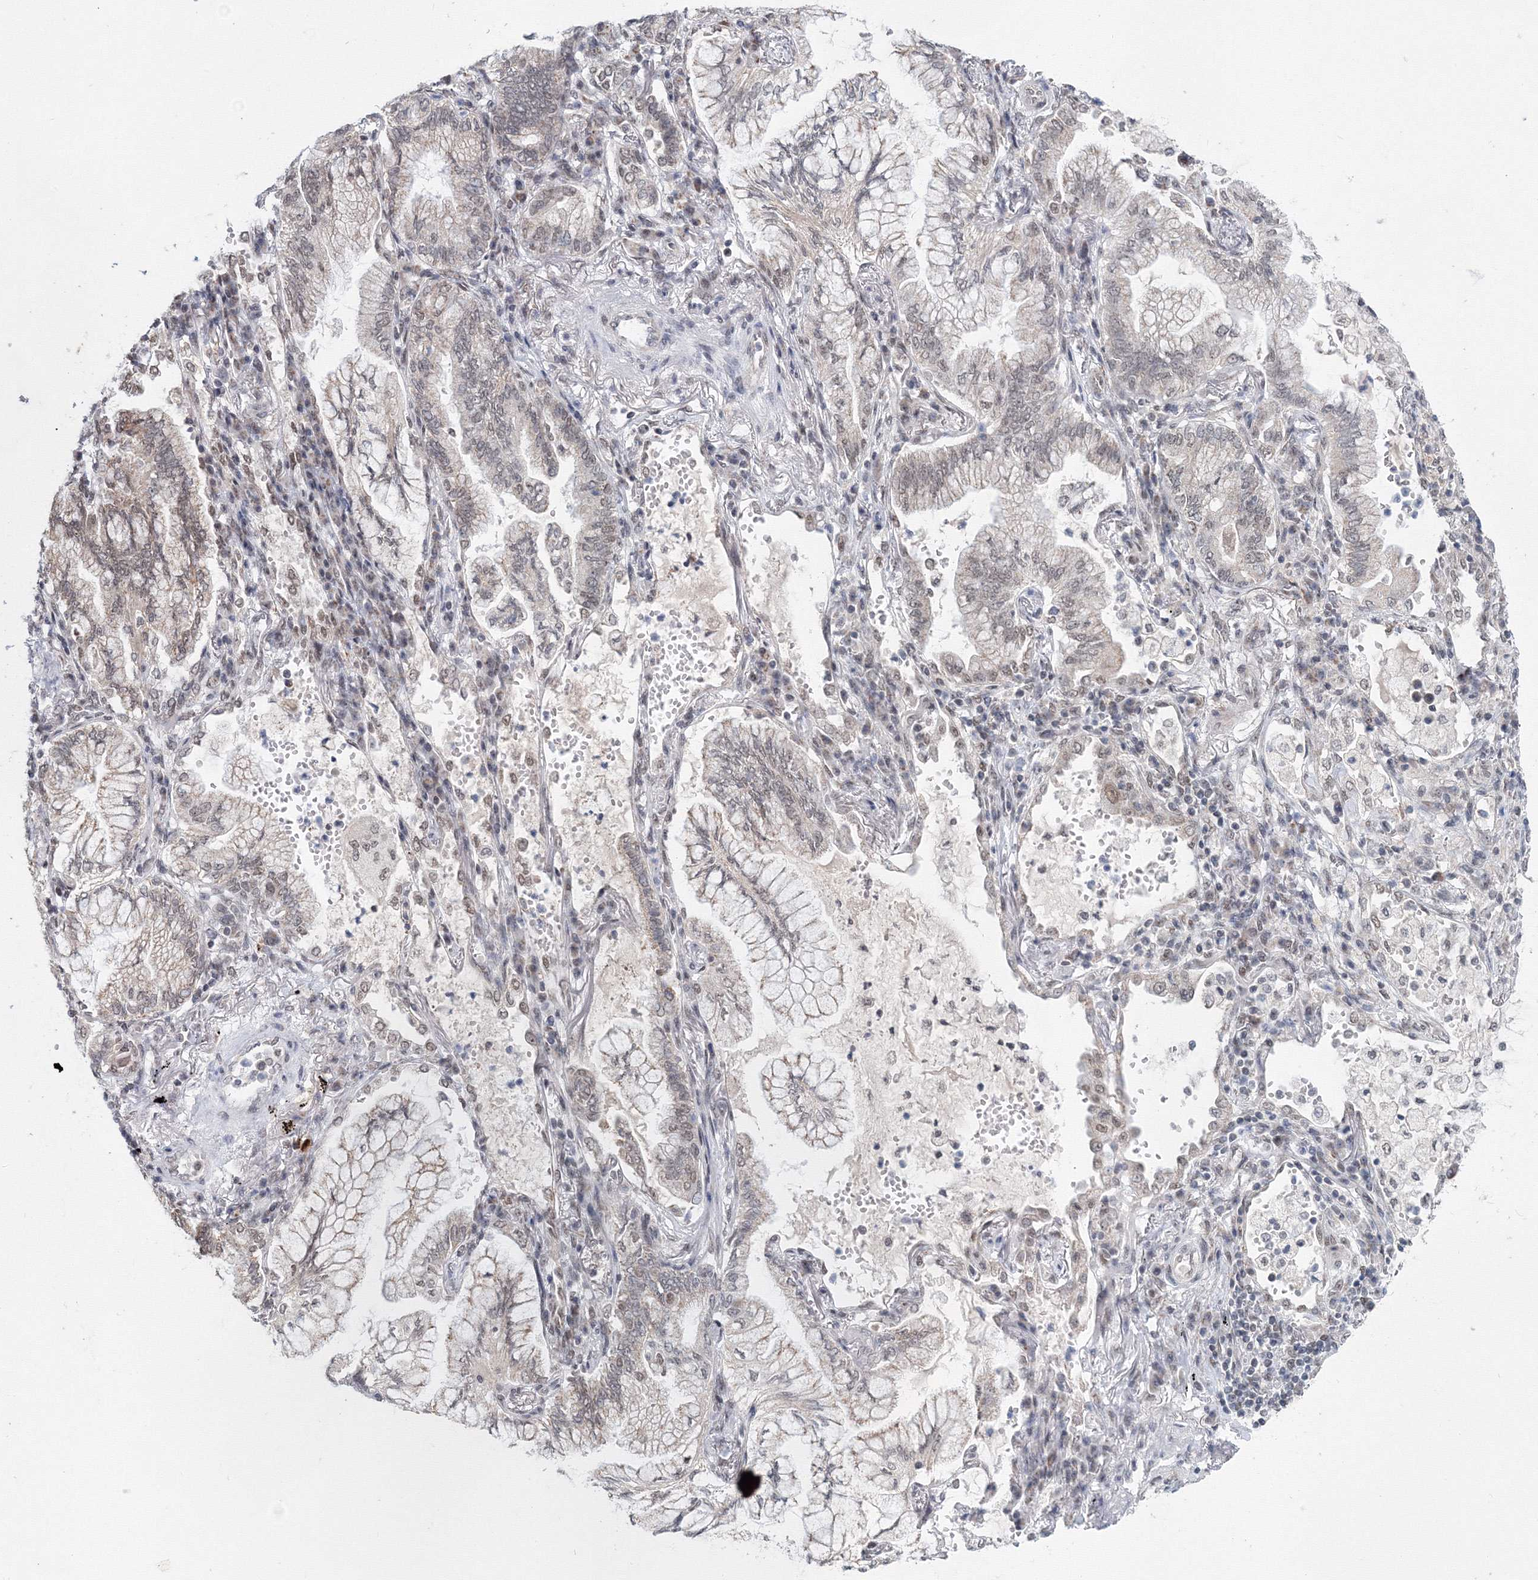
{"staining": {"intensity": "weak", "quantity": "<25%", "location": "nuclear"}, "tissue": "lung cancer", "cell_type": "Tumor cells", "image_type": "cancer", "snomed": [{"axis": "morphology", "description": "Adenocarcinoma, NOS"}, {"axis": "topography", "description": "Lung"}], "caption": "The micrograph displays no staining of tumor cells in lung cancer.", "gene": "SF3B6", "patient": {"sex": "female", "age": 70}}